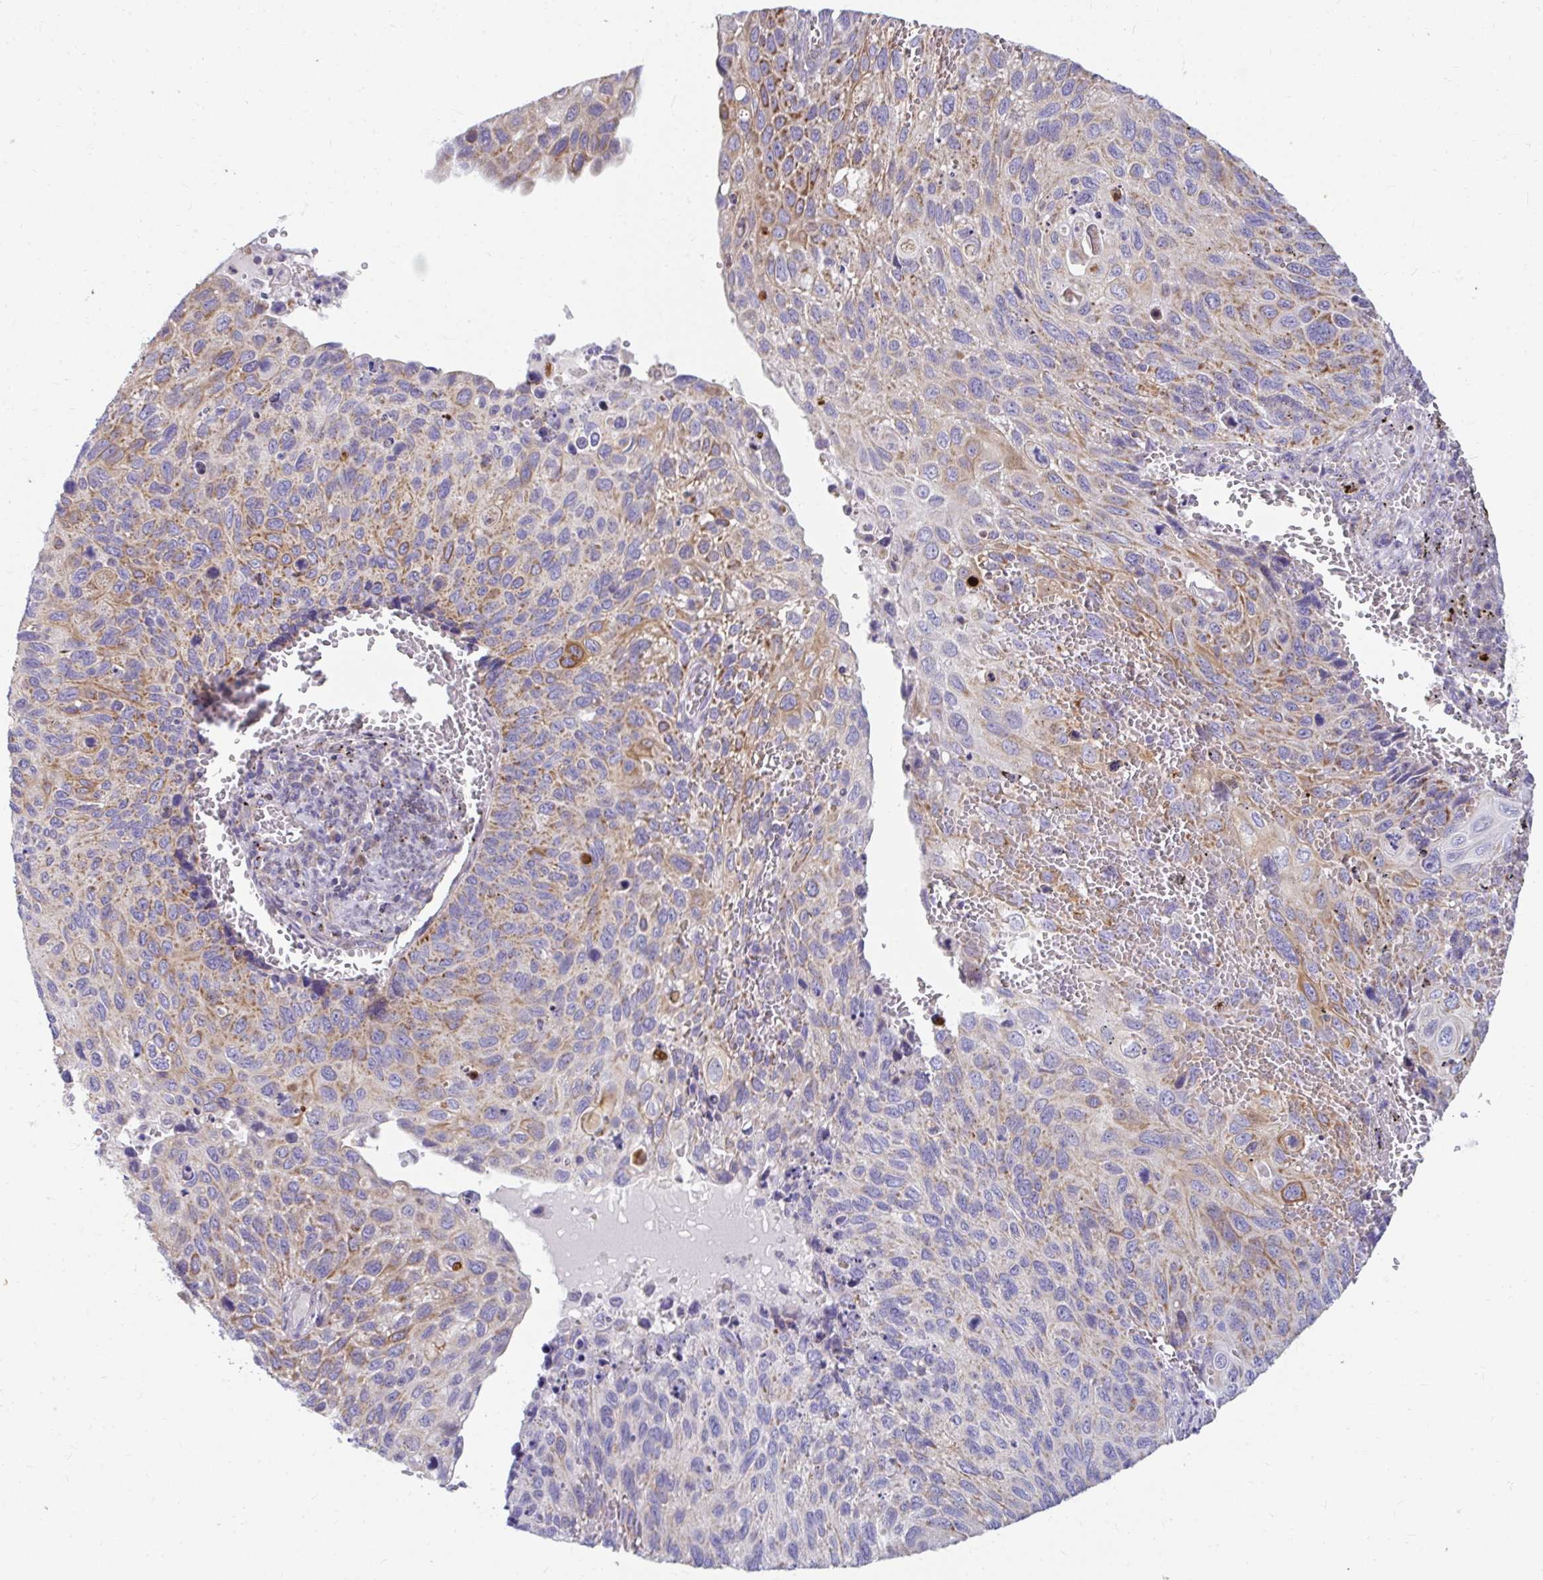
{"staining": {"intensity": "moderate", "quantity": "25%-75%", "location": "cytoplasmic/membranous"}, "tissue": "cervical cancer", "cell_type": "Tumor cells", "image_type": "cancer", "snomed": [{"axis": "morphology", "description": "Squamous cell carcinoma, NOS"}, {"axis": "topography", "description": "Cervix"}], "caption": "Squamous cell carcinoma (cervical) stained with a protein marker reveals moderate staining in tumor cells.", "gene": "EXOC5", "patient": {"sex": "female", "age": 70}}